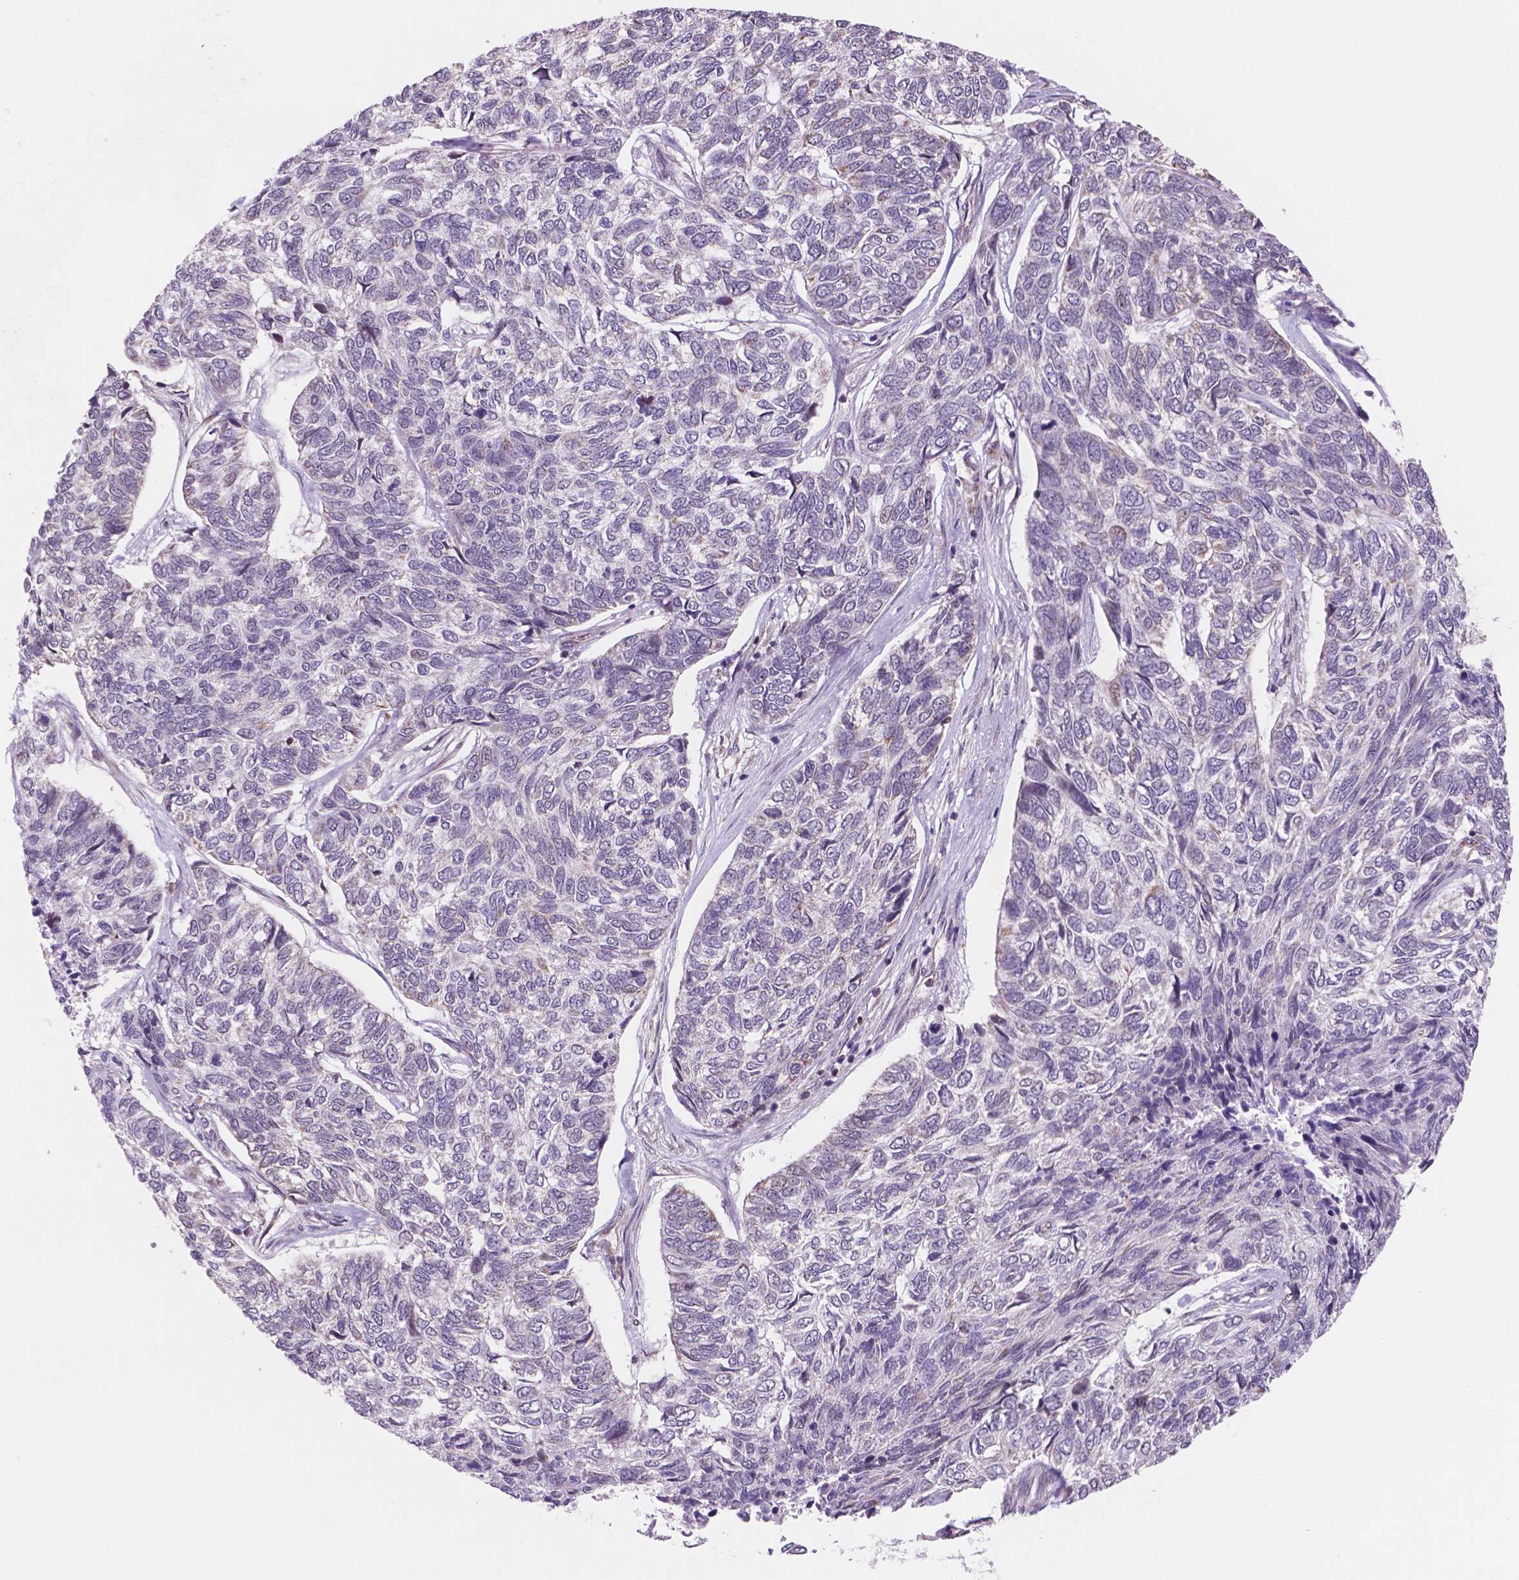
{"staining": {"intensity": "moderate", "quantity": "<25%", "location": "nuclear"}, "tissue": "skin cancer", "cell_type": "Tumor cells", "image_type": "cancer", "snomed": [{"axis": "morphology", "description": "Basal cell carcinoma"}, {"axis": "topography", "description": "Skin"}], "caption": "The histopathology image displays staining of skin cancer (basal cell carcinoma), revealing moderate nuclear protein expression (brown color) within tumor cells.", "gene": "NDUFA10", "patient": {"sex": "female", "age": 65}}